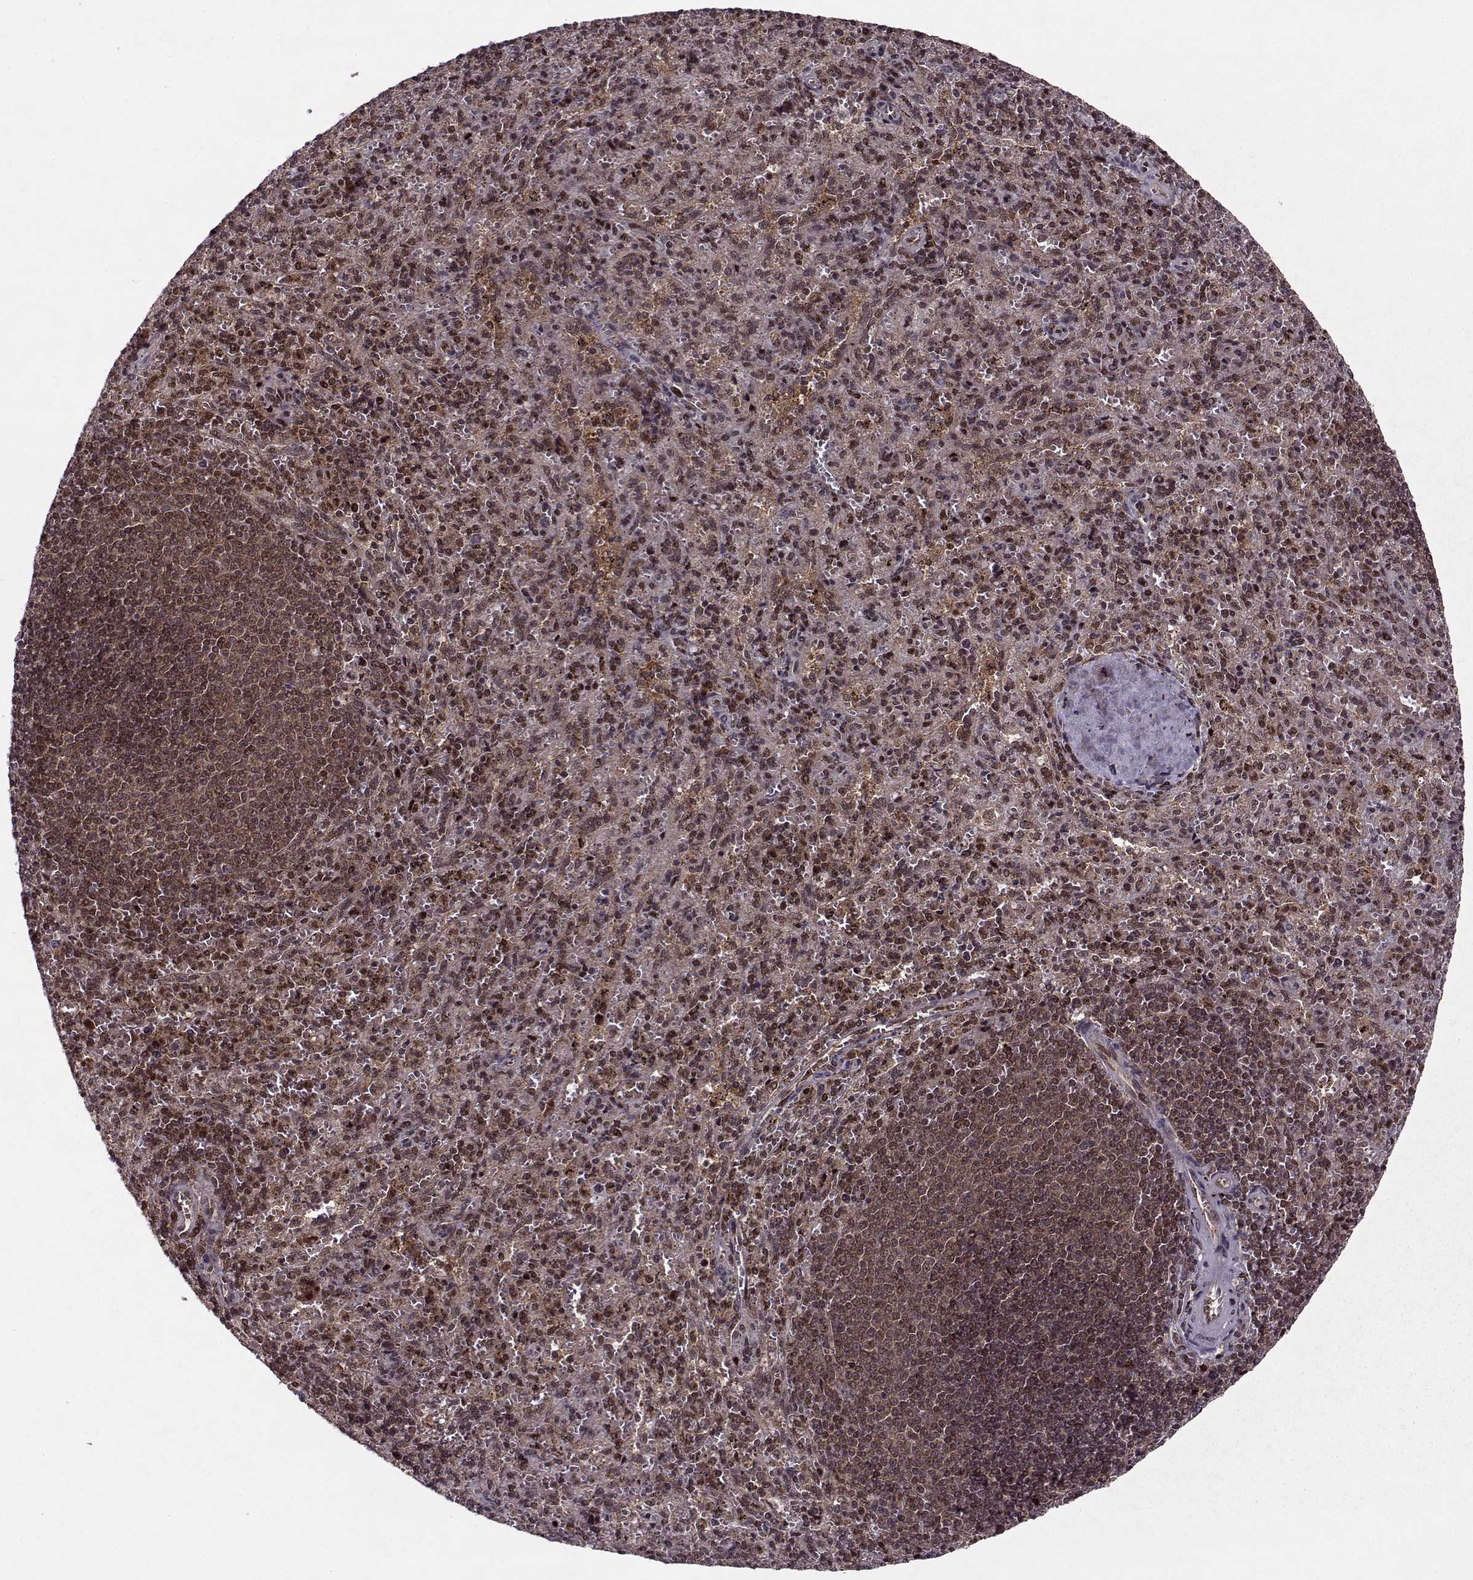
{"staining": {"intensity": "weak", "quantity": ">75%", "location": "cytoplasmic/membranous,nuclear"}, "tissue": "spleen", "cell_type": "Cells in red pulp", "image_type": "normal", "snomed": [{"axis": "morphology", "description": "Normal tissue, NOS"}, {"axis": "topography", "description": "Spleen"}], "caption": "The image demonstrates immunohistochemical staining of unremarkable spleen. There is weak cytoplasmic/membranous,nuclear positivity is appreciated in approximately >75% of cells in red pulp.", "gene": "PSMA7", "patient": {"sex": "male", "age": 57}}